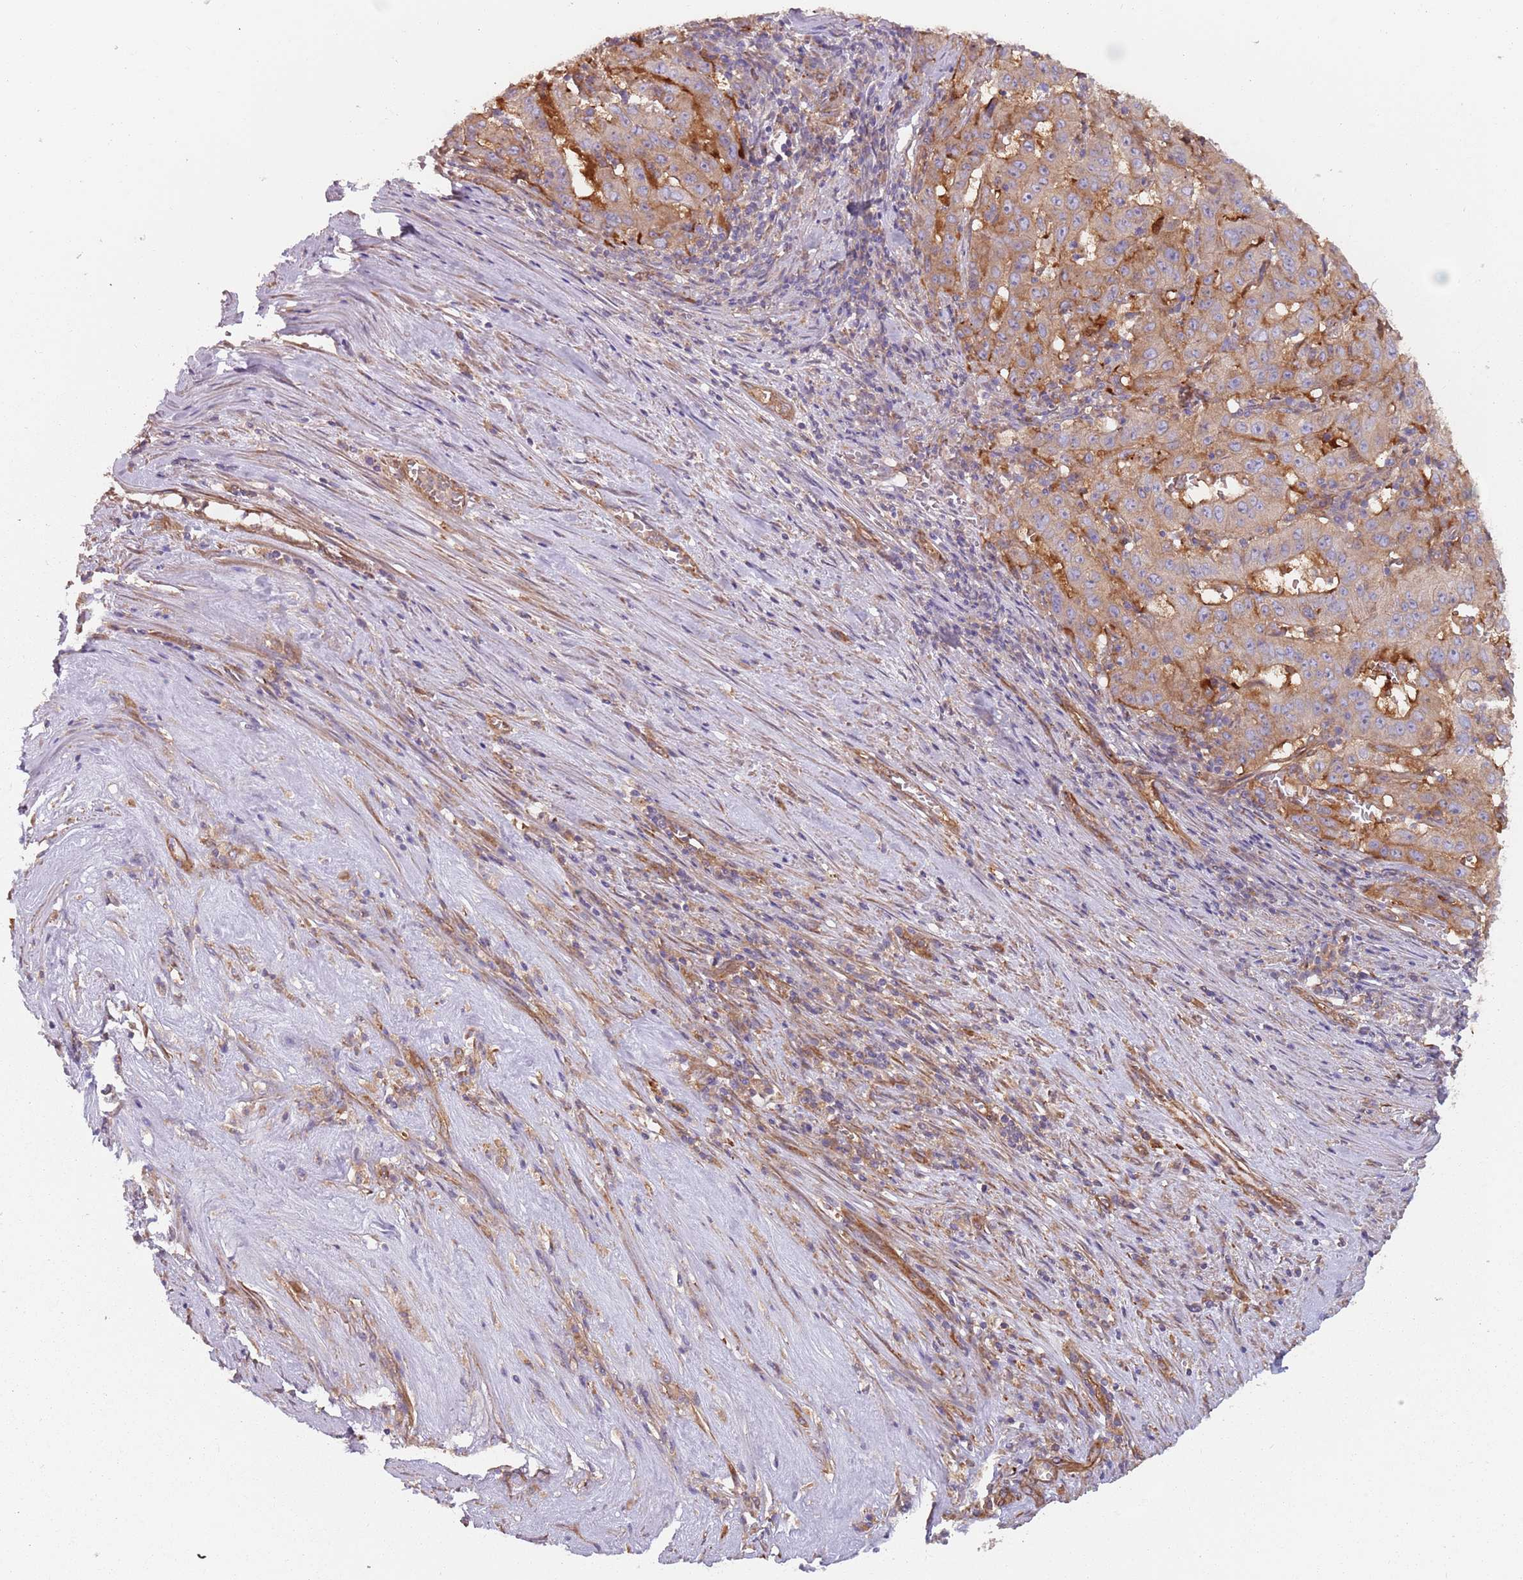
{"staining": {"intensity": "weak", "quantity": "25%-75%", "location": "cytoplasmic/membranous"}, "tissue": "pancreatic cancer", "cell_type": "Tumor cells", "image_type": "cancer", "snomed": [{"axis": "morphology", "description": "Adenocarcinoma, NOS"}, {"axis": "topography", "description": "Pancreas"}], "caption": "A low amount of weak cytoplasmic/membranous expression is present in approximately 25%-75% of tumor cells in pancreatic adenocarcinoma tissue.", "gene": "SPDL1", "patient": {"sex": "male", "age": 63}}